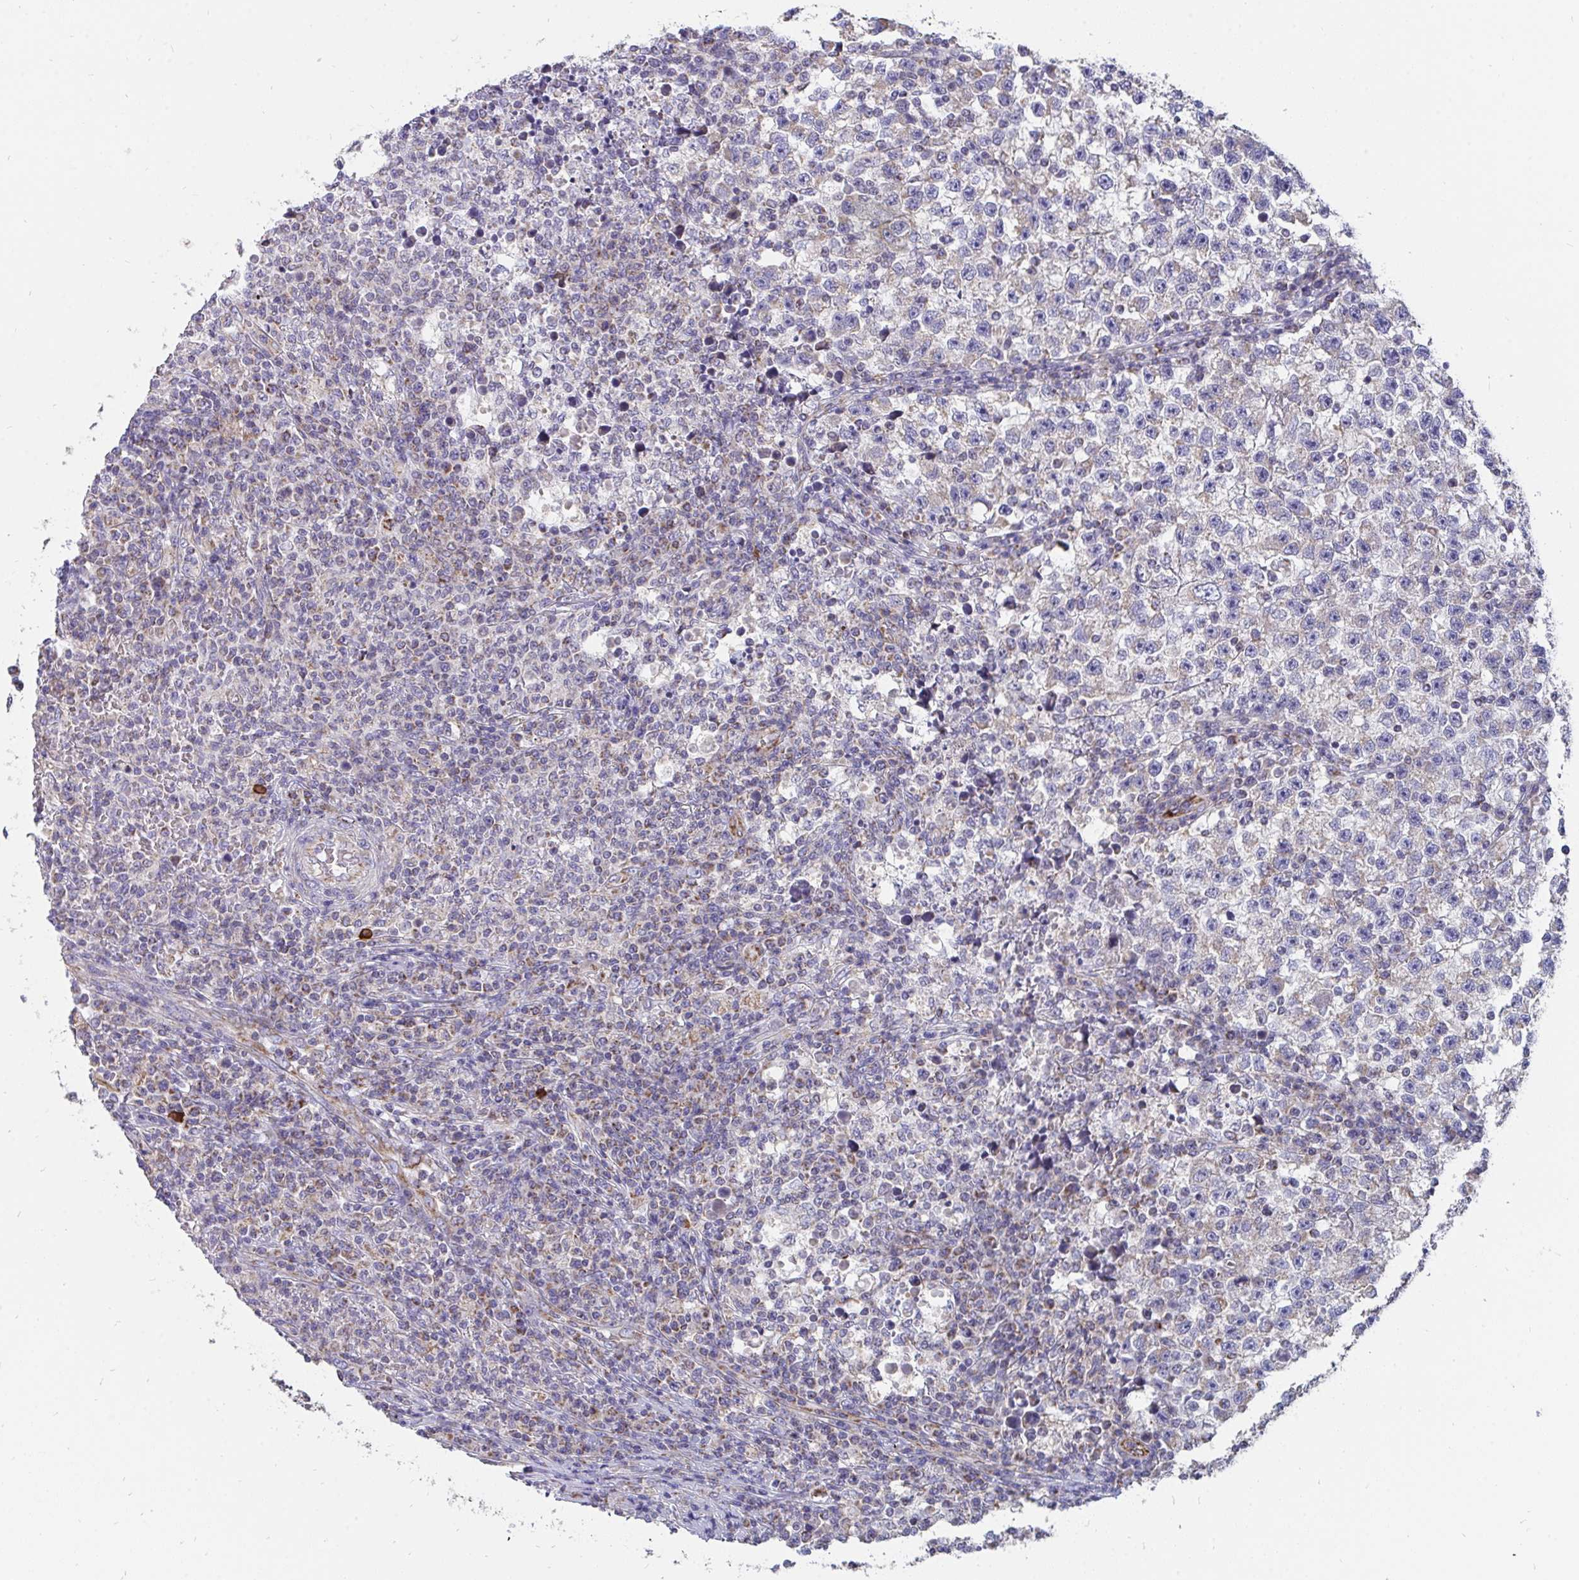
{"staining": {"intensity": "weak", "quantity": "25%-75%", "location": "cytoplasmic/membranous"}, "tissue": "testis cancer", "cell_type": "Tumor cells", "image_type": "cancer", "snomed": [{"axis": "morphology", "description": "Seminoma, NOS"}, {"axis": "topography", "description": "Testis"}], "caption": "Immunohistochemistry (IHC) (DAB (3,3'-diaminobenzidine)) staining of testis cancer displays weak cytoplasmic/membranous protein expression in approximately 25%-75% of tumor cells.", "gene": "PC", "patient": {"sex": "male", "age": 22}}